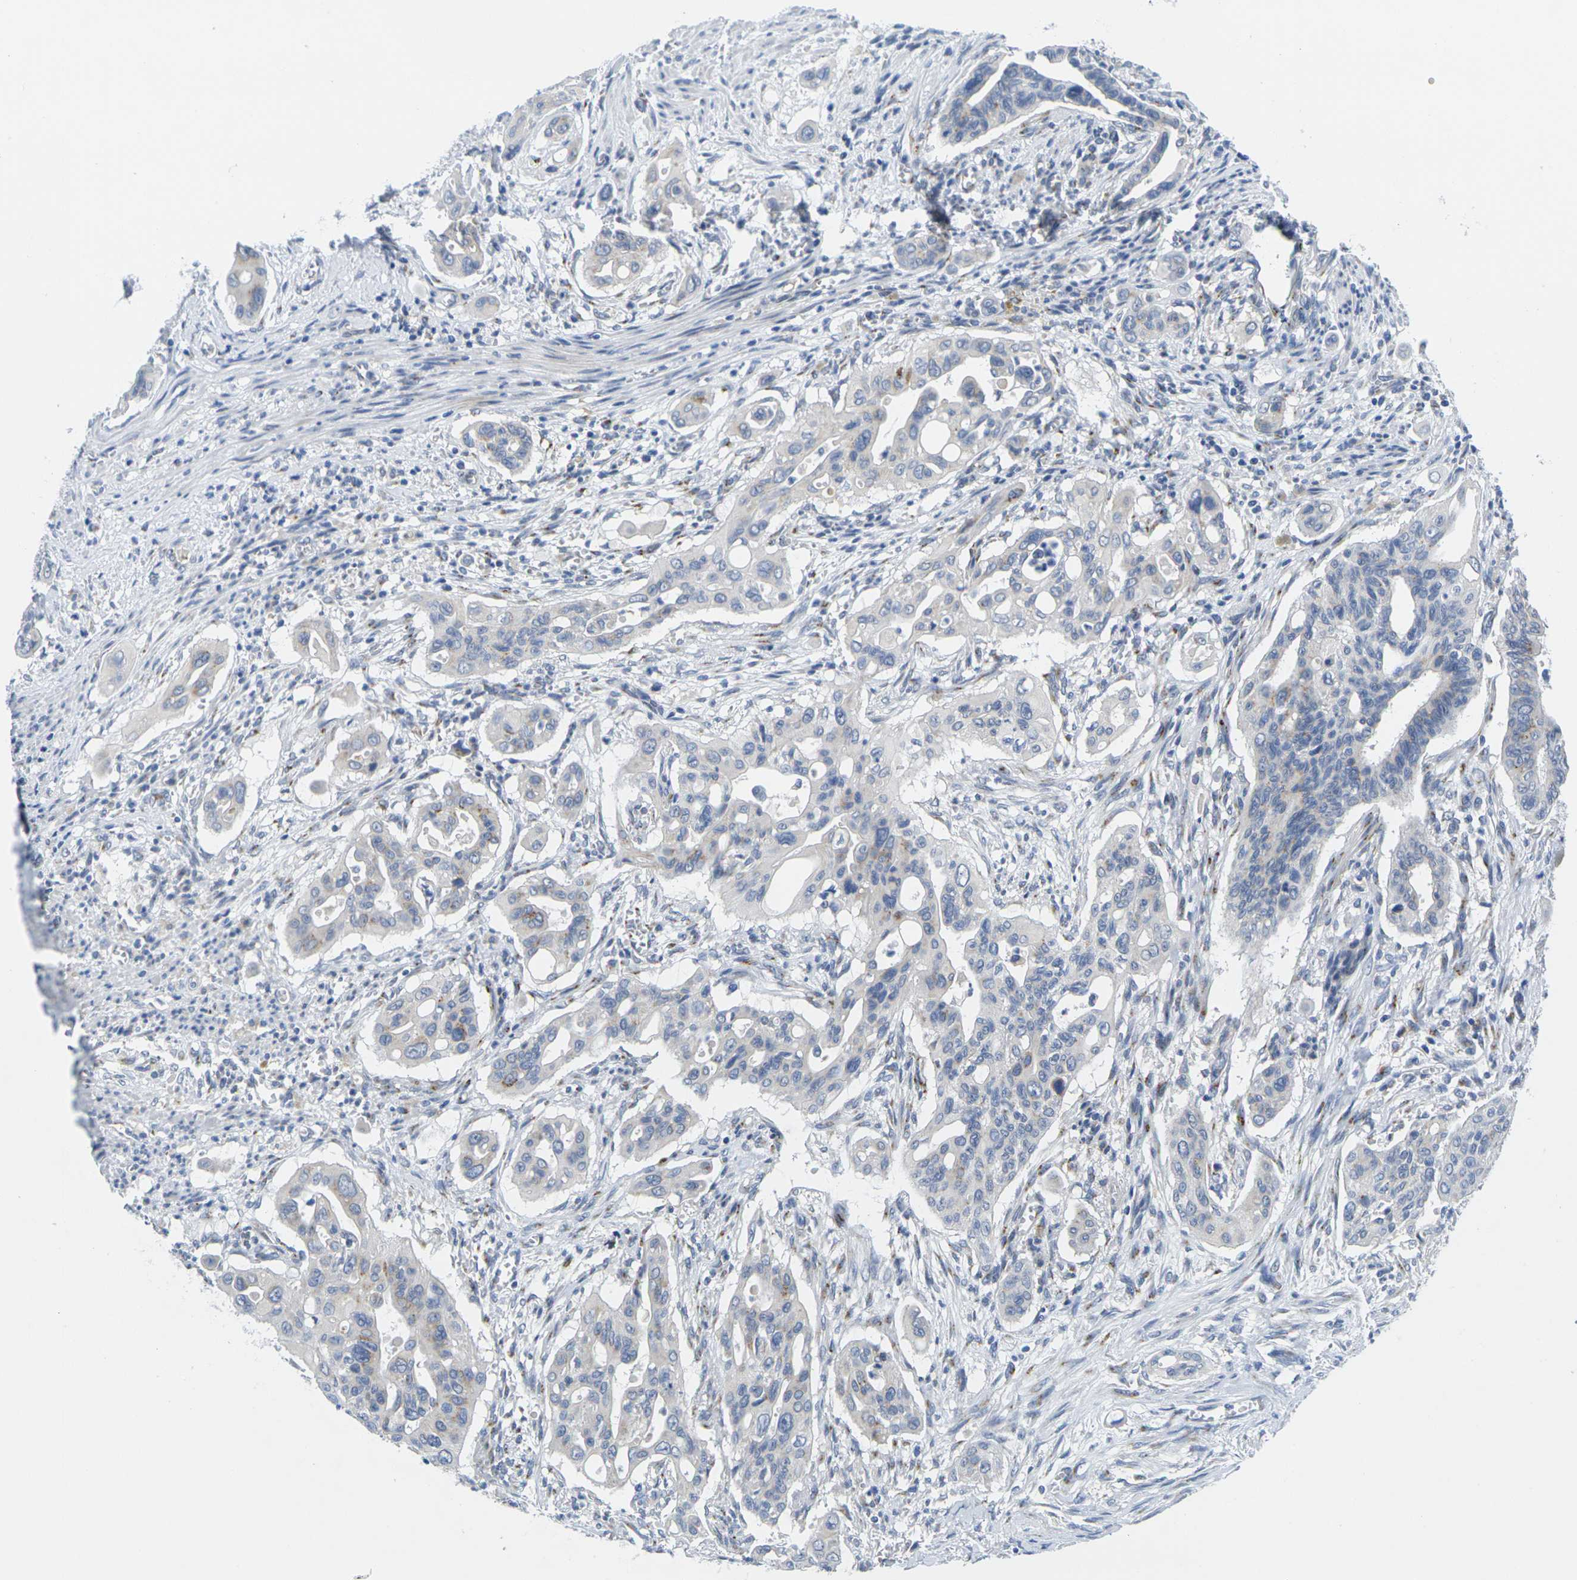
{"staining": {"intensity": "negative", "quantity": "none", "location": "none"}, "tissue": "pancreatic cancer", "cell_type": "Tumor cells", "image_type": "cancer", "snomed": [{"axis": "morphology", "description": "Adenocarcinoma, NOS"}, {"axis": "topography", "description": "Pancreas"}], "caption": "Tumor cells are negative for brown protein staining in adenocarcinoma (pancreatic).", "gene": "CRK", "patient": {"sex": "male", "age": 77}}